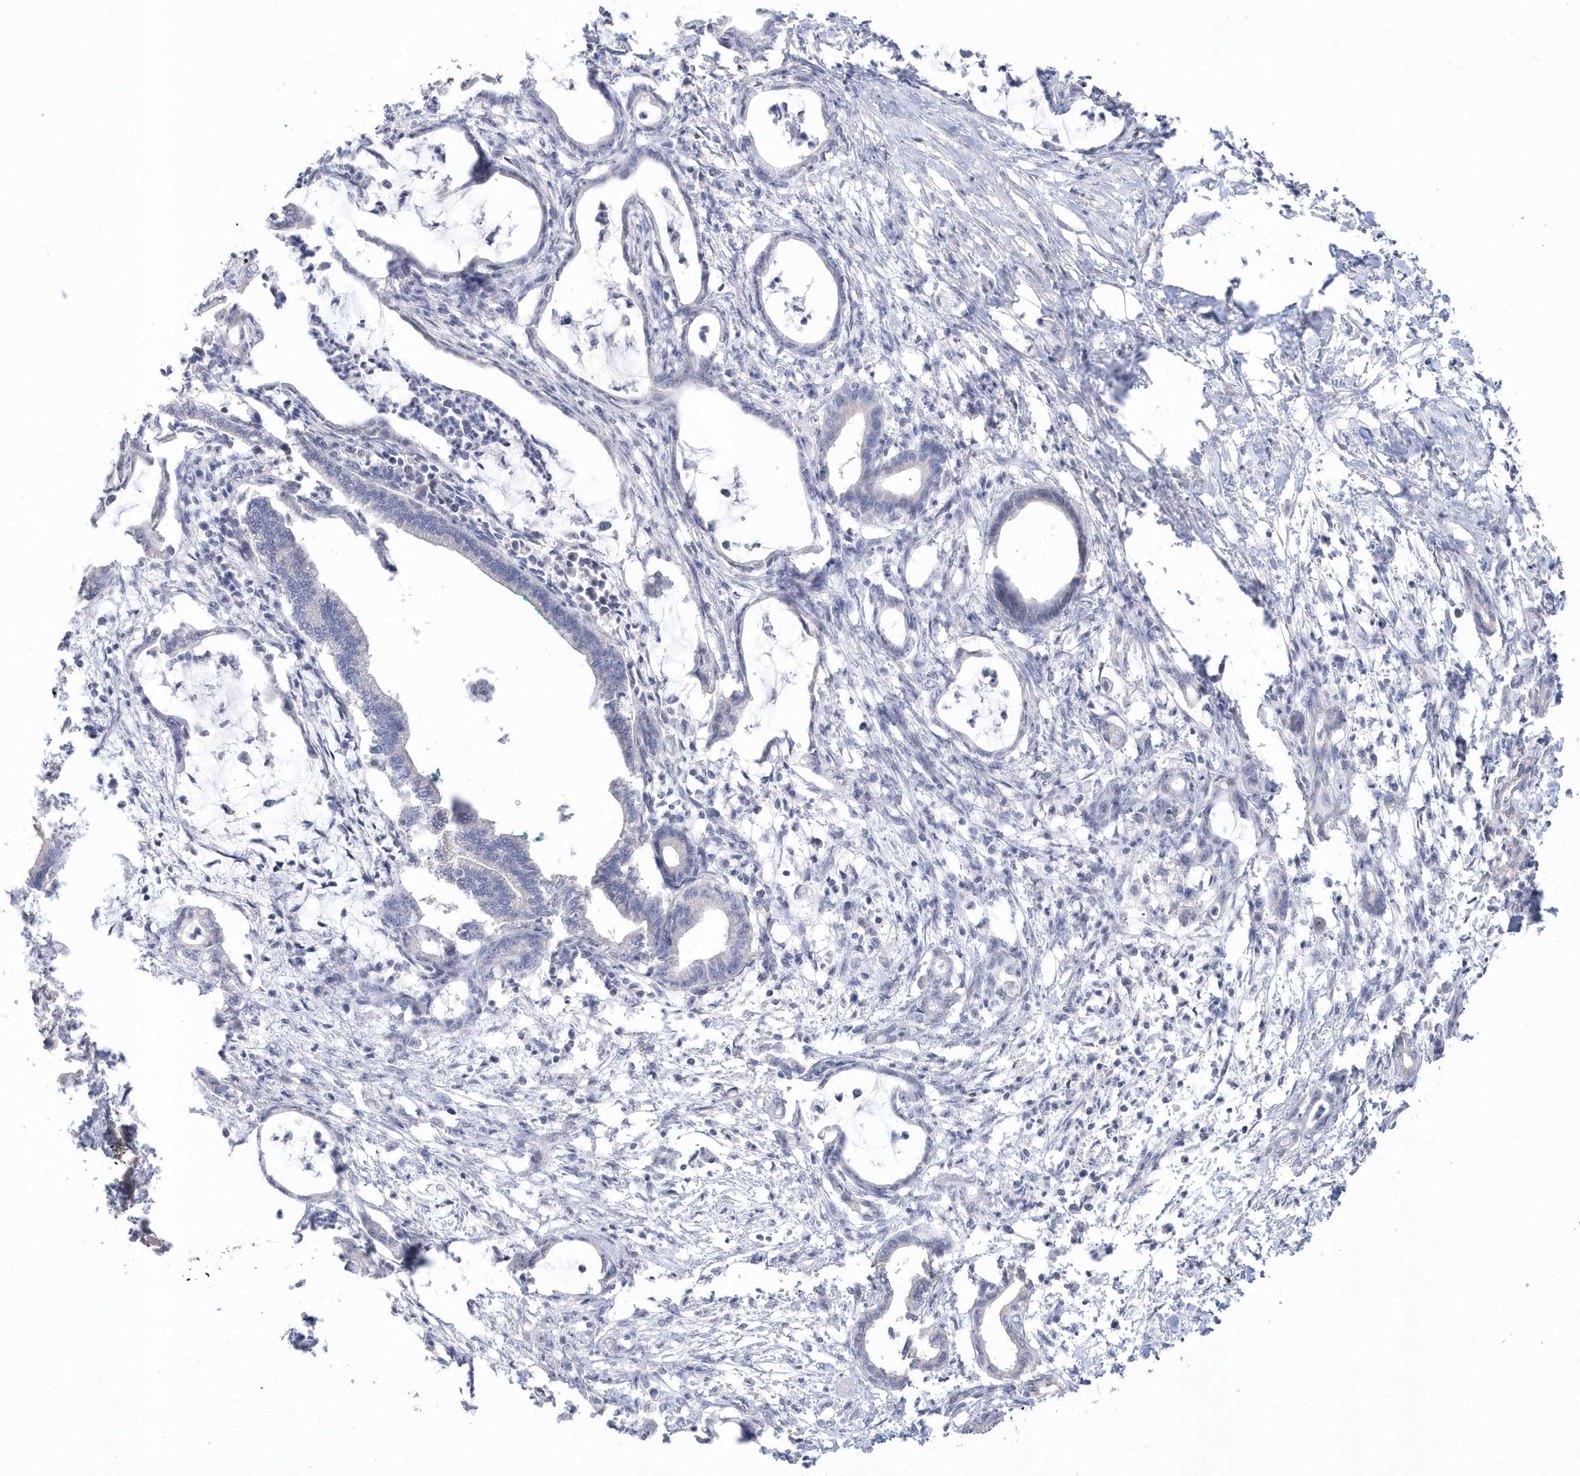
{"staining": {"intensity": "negative", "quantity": "none", "location": "none"}, "tissue": "pancreatic cancer", "cell_type": "Tumor cells", "image_type": "cancer", "snomed": [{"axis": "morphology", "description": "Adenocarcinoma, NOS"}, {"axis": "topography", "description": "Pancreas"}], "caption": "Pancreatic cancer (adenocarcinoma) stained for a protein using IHC shows no expression tumor cells.", "gene": "GTPBP6", "patient": {"sex": "female", "age": 55}}